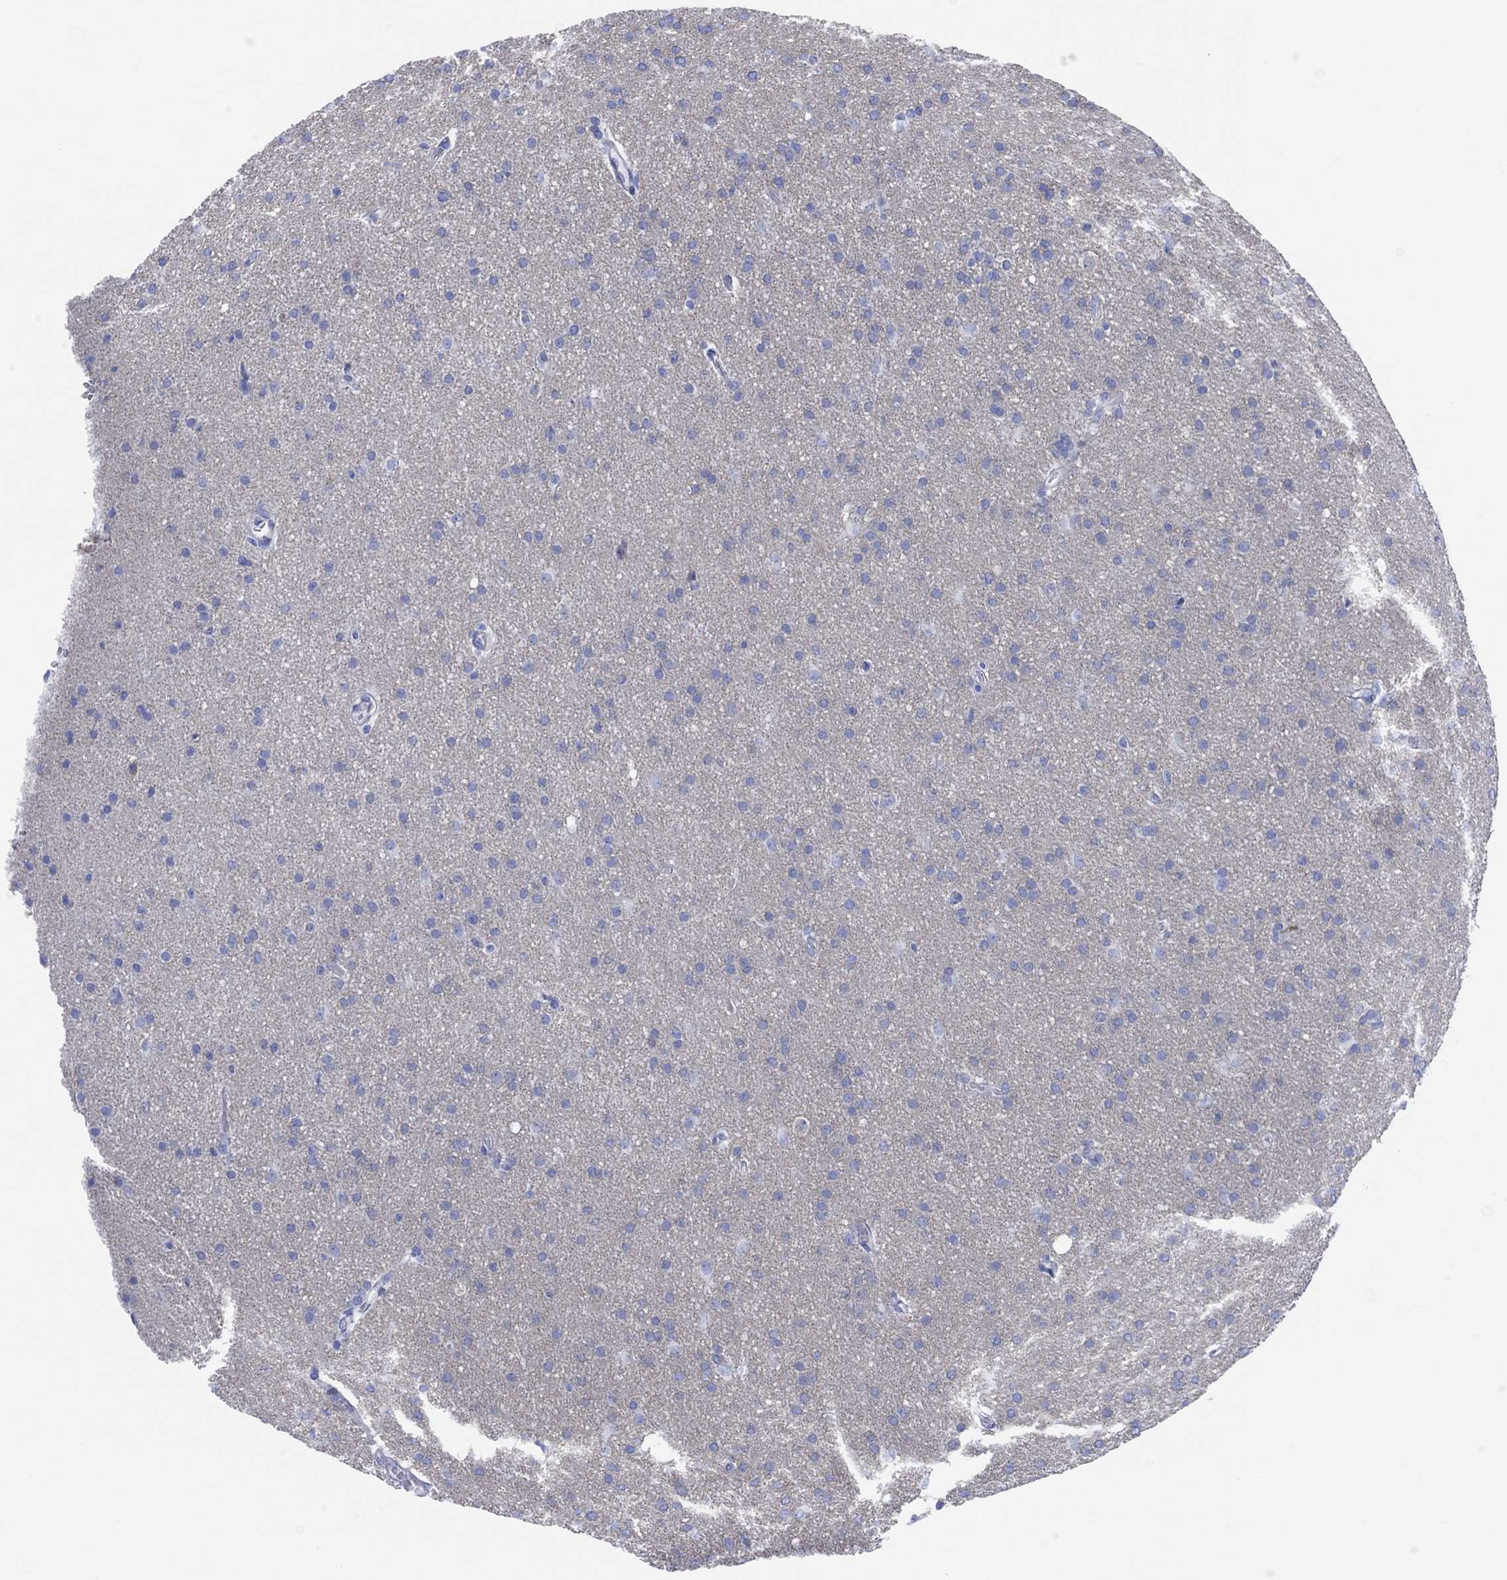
{"staining": {"intensity": "negative", "quantity": "none", "location": "none"}, "tissue": "glioma", "cell_type": "Tumor cells", "image_type": "cancer", "snomed": [{"axis": "morphology", "description": "Glioma, malignant, Low grade"}, {"axis": "topography", "description": "Brain"}], "caption": "The immunohistochemistry (IHC) histopathology image has no significant positivity in tumor cells of low-grade glioma (malignant) tissue.", "gene": "TLDC2", "patient": {"sex": "female", "age": 32}}